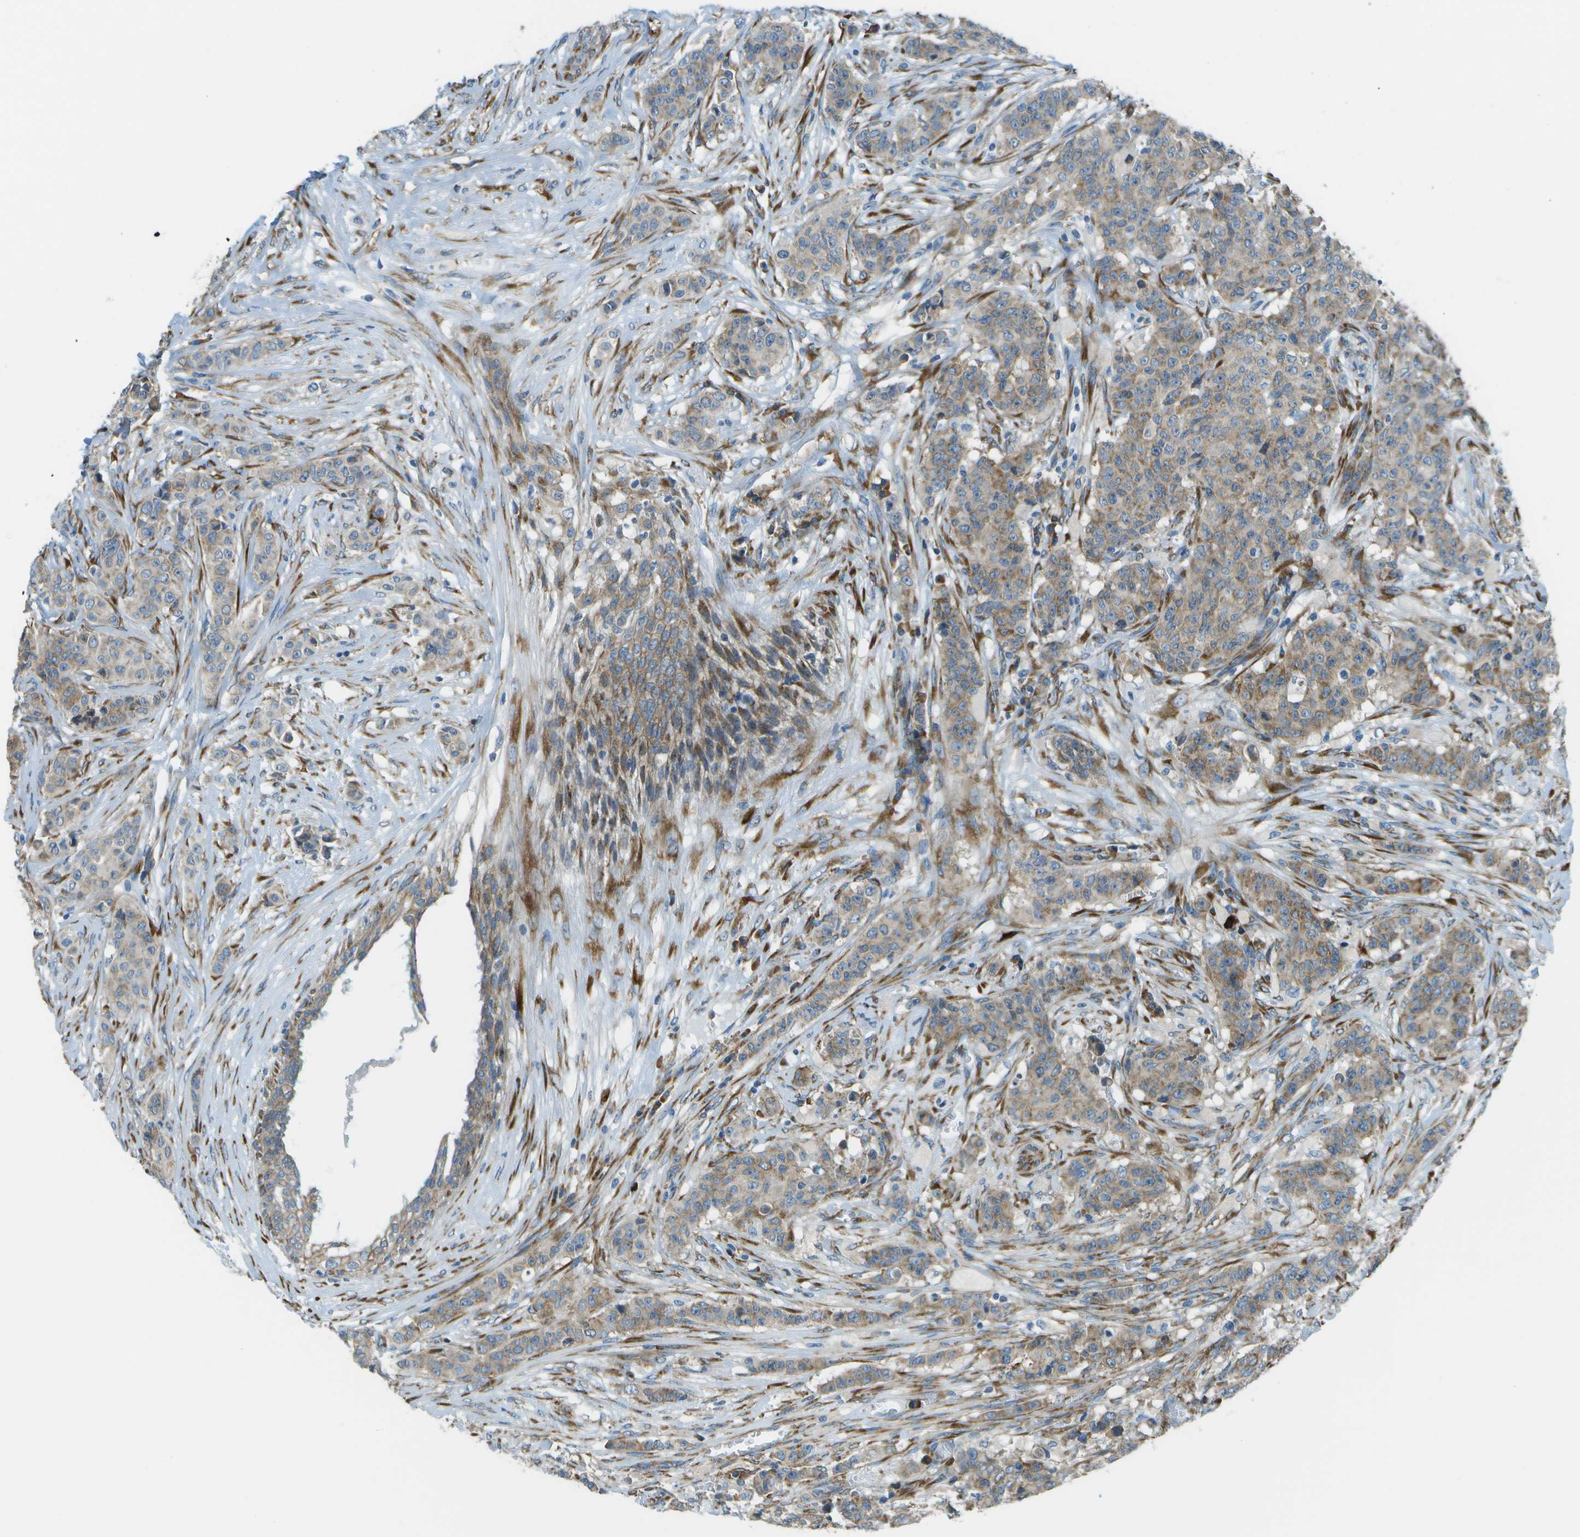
{"staining": {"intensity": "moderate", "quantity": ">75%", "location": "cytoplasmic/membranous"}, "tissue": "breast cancer", "cell_type": "Tumor cells", "image_type": "cancer", "snomed": [{"axis": "morphology", "description": "Normal tissue, NOS"}, {"axis": "morphology", "description": "Duct carcinoma"}, {"axis": "topography", "description": "Breast"}], "caption": "DAB (3,3'-diaminobenzidine) immunohistochemical staining of human breast cancer (intraductal carcinoma) exhibits moderate cytoplasmic/membranous protein staining in approximately >75% of tumor cells.", "gene": "KCTD3", "patient": {"sex": "female", "age": 40}}